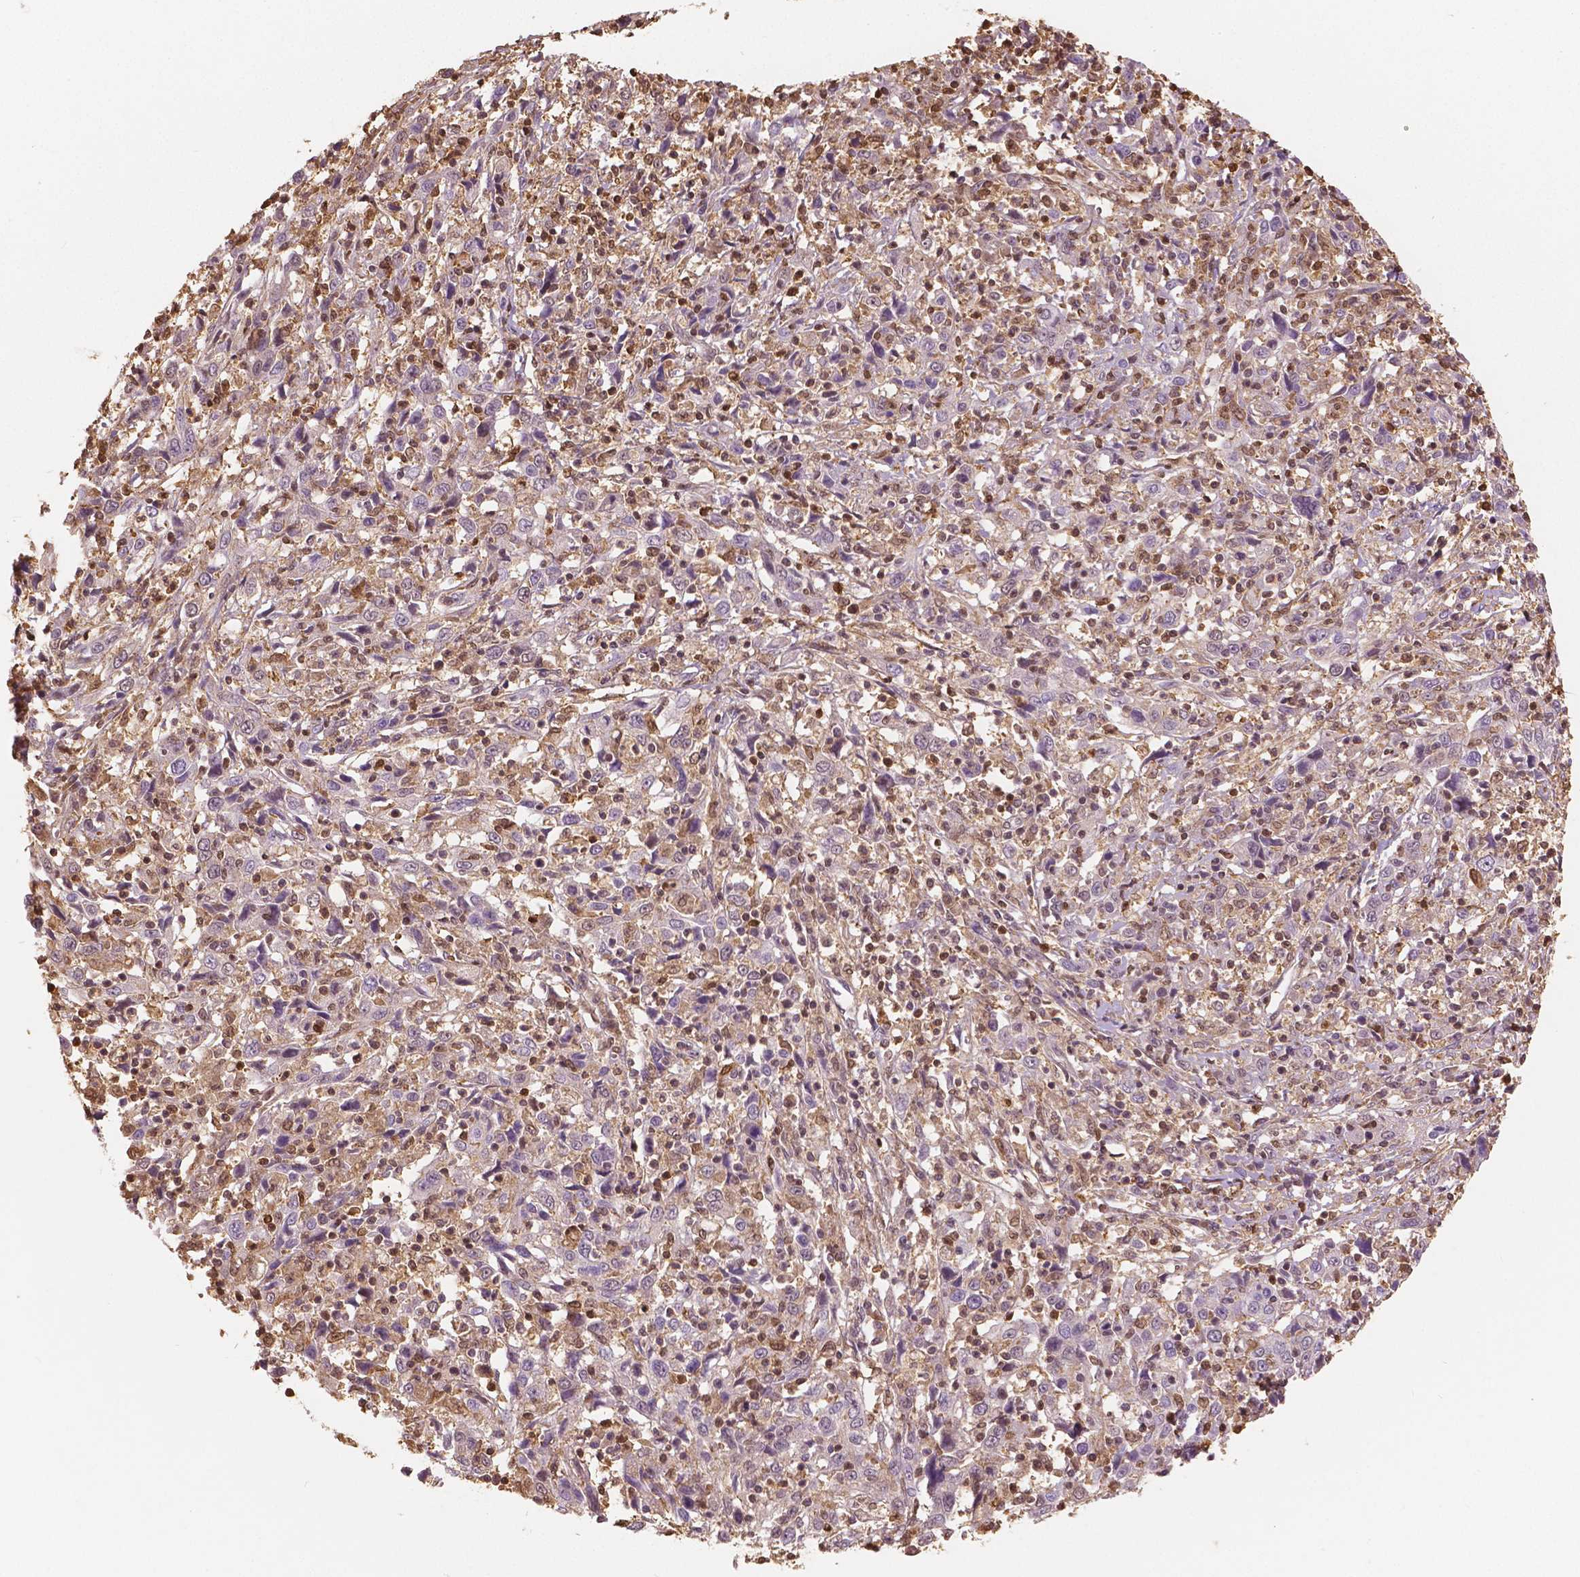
{"staining": {"intensity": "negative", "quantity": "none", "location": "none"}, "tissue": "cervical cancer", "cell_type": "Tumor cells", "image_type": "cancer", "snomed": [{"axis": "morphology", "description": "Squamous cell carcinoma, NOS"}, {"axis": "topography", "description": "Cervix"}], "caption": "Tumor cells are negative for protein expression in human cervical cancer.", "gene": "S100A4", "patient": {"sex": "female", "age": 46}}